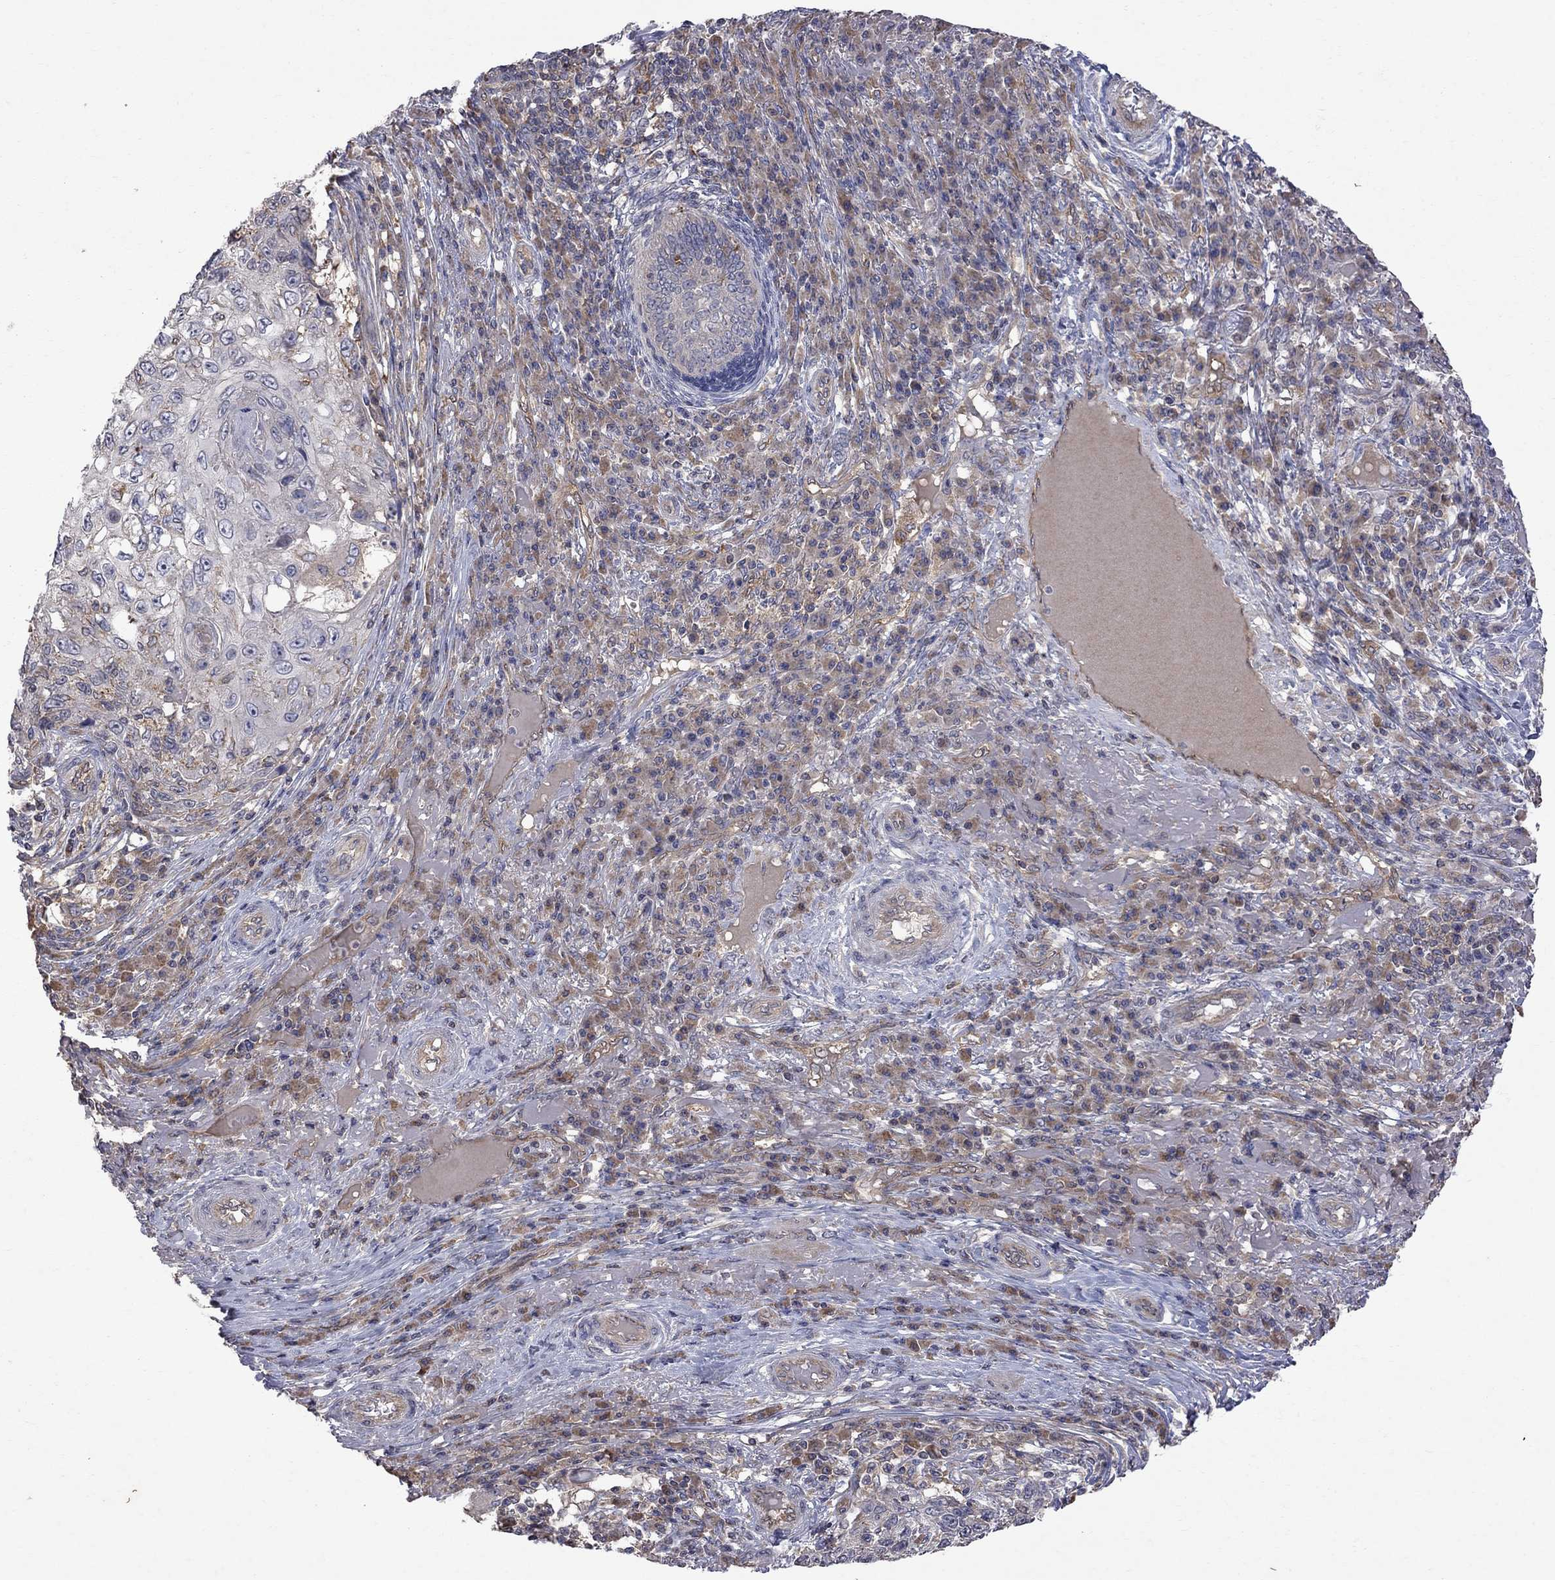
{"staining": {"intensity": "moderate", "quantity": "<25%", "location": "cytoplasmic/membranous"}, "tissue": "skin cancer", "cell_type": "Tumor cells", "image_type": "cancer", "snomed": [{"axis": "morphology", "description": "Squamous cell carcinoma, NOS"}, {"axis": "topography", "description": "Skin"}], "caption": "Protein analysis of skin squamous cell carcinoma tissue shows moderate cytoplasmic/membranous expression in about <25% of tumor cells.", "gene": "ABI3", "patient": {"sex": "male", "age": 92}}